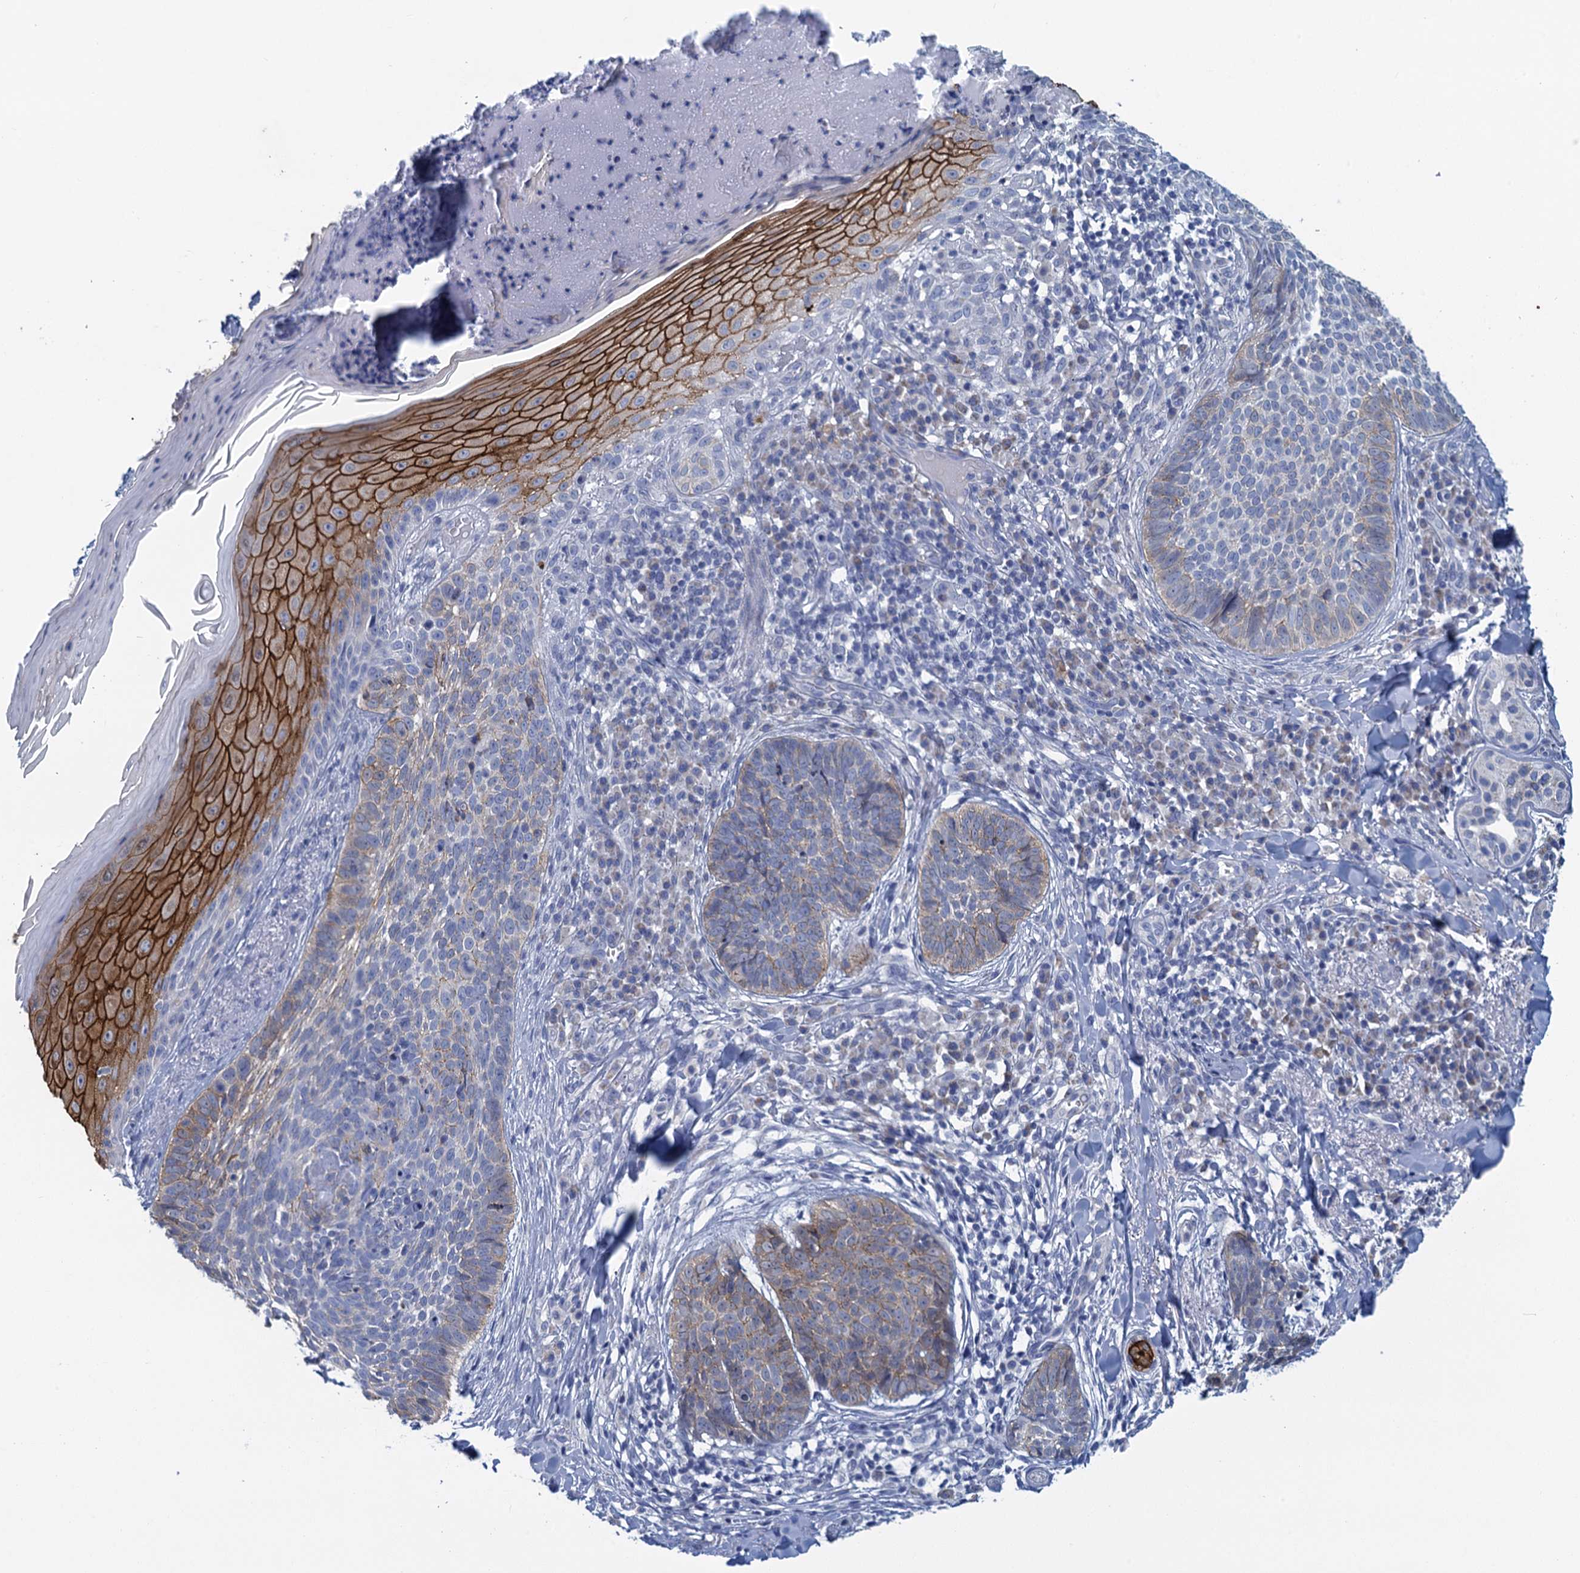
{"staining": {"intensity": "weak", "quantity": "<25%", "location": "cytoplasmic/membranous"}, "tissue": "skin cancer", "cell_type": "Tumor cells", "image_type": "cancer", "snomed": [{"axis": "morphology", "description": "Basal cell carcinoma"}, {"axis": "topography", "description": "Skin"}], "caption": "A micrograph of human skin cancer (basal cell carcinoma) is negative for staining in tumor cells.", "gene": "SCEL", "patient": {"sex": "female", "age": 61}}